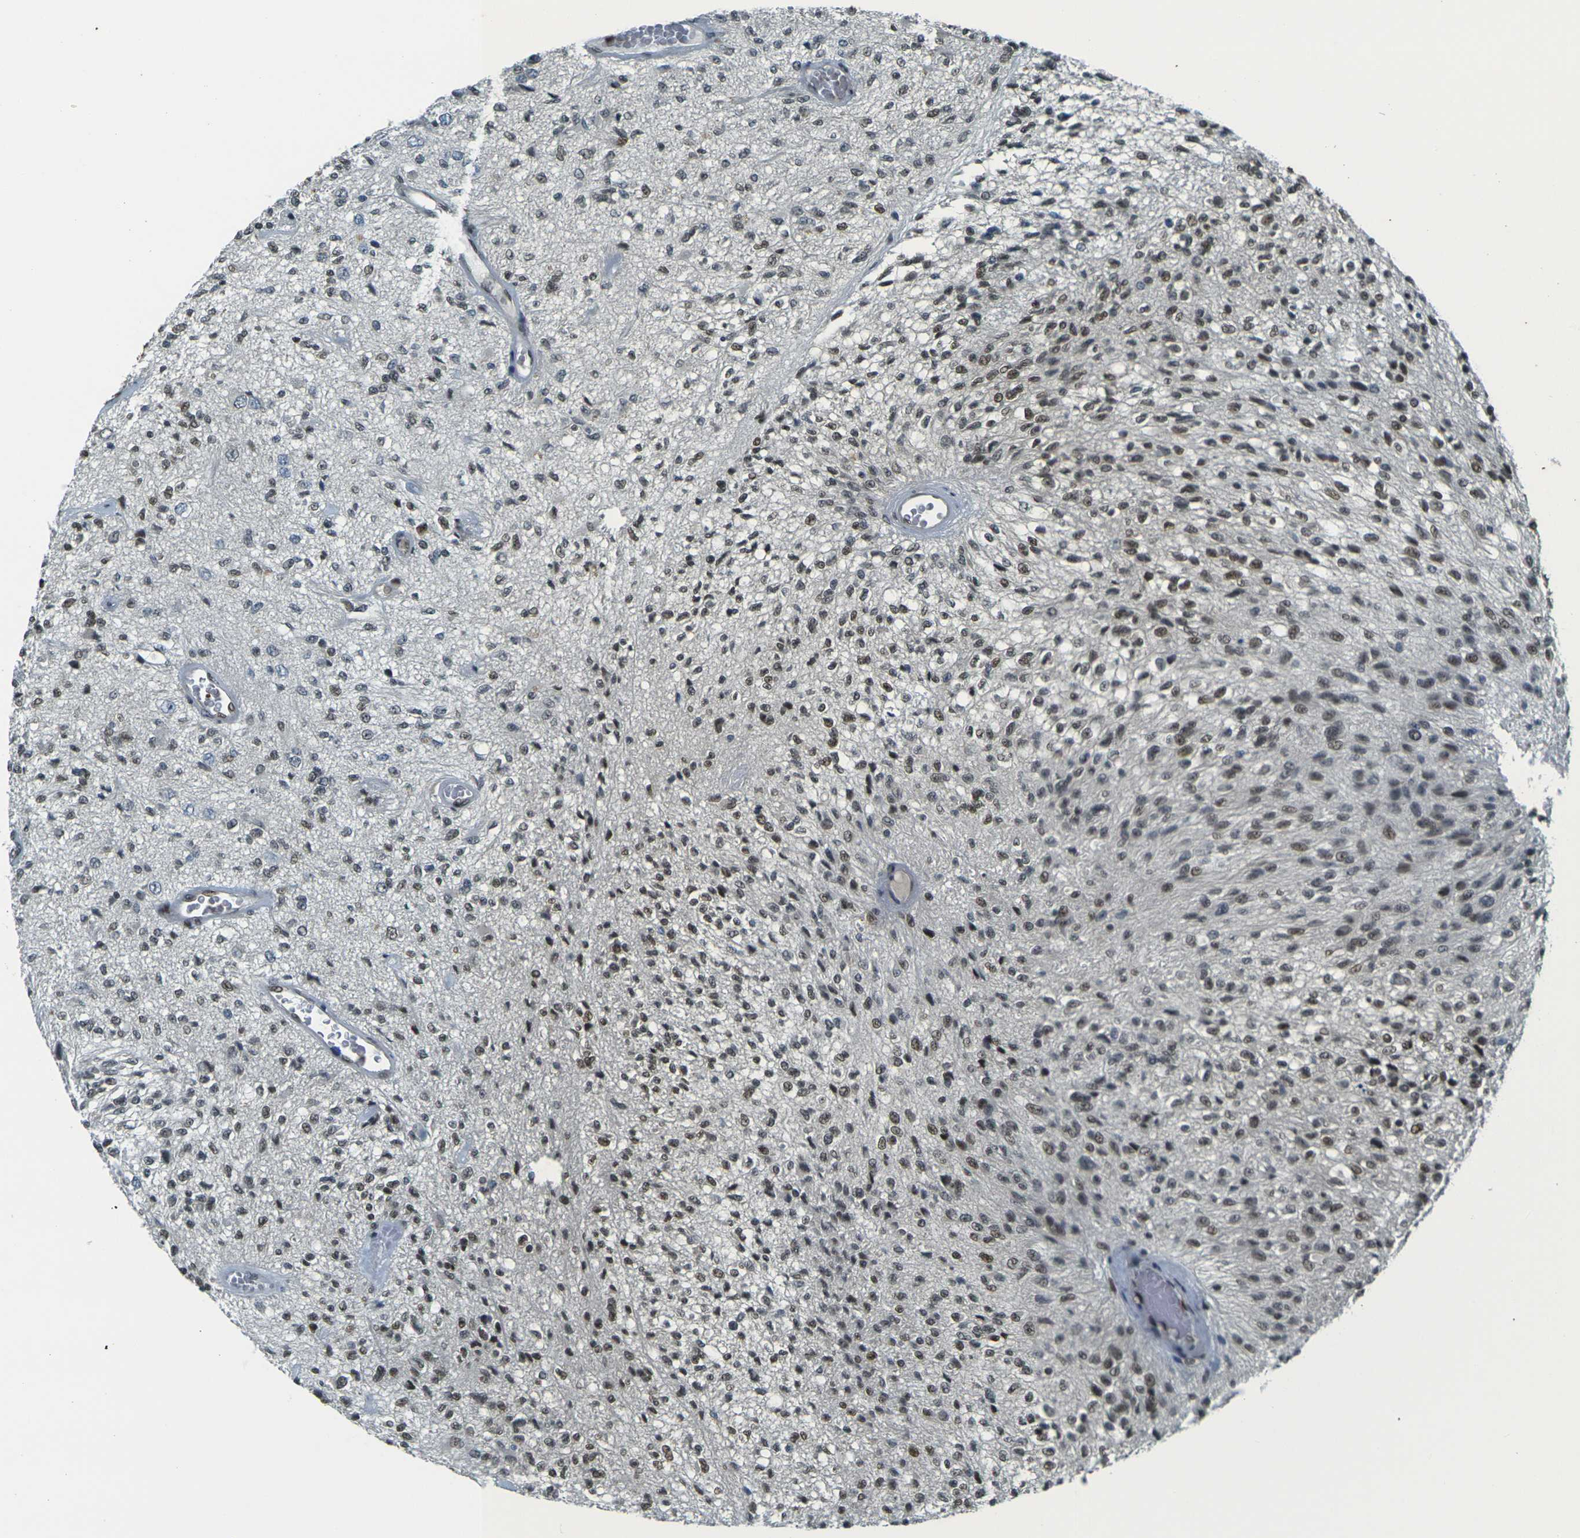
{"staining": {"intensity": "moderate", "quantity": ">75%", "location": "nuclear"}, "tissue": "glioma", "cell_type": "Tumor cells", "image_type": "cancer", "snomed": [{"axis": "morphology", "description": "Normal tissue, NOS"}, {"axis": "morphology", "description": "Glioma, malignant, High grade"}, {"axis": "topography", "description": "Cerebral cortex"}], "caption": "Moderate nuclear expression for a protein is appreciated in approximately >75% of tumor cells of glioma using immunohistochemistry.", "gene": "NHEJ1", "patient": {"sex": "male", "age": 77}}